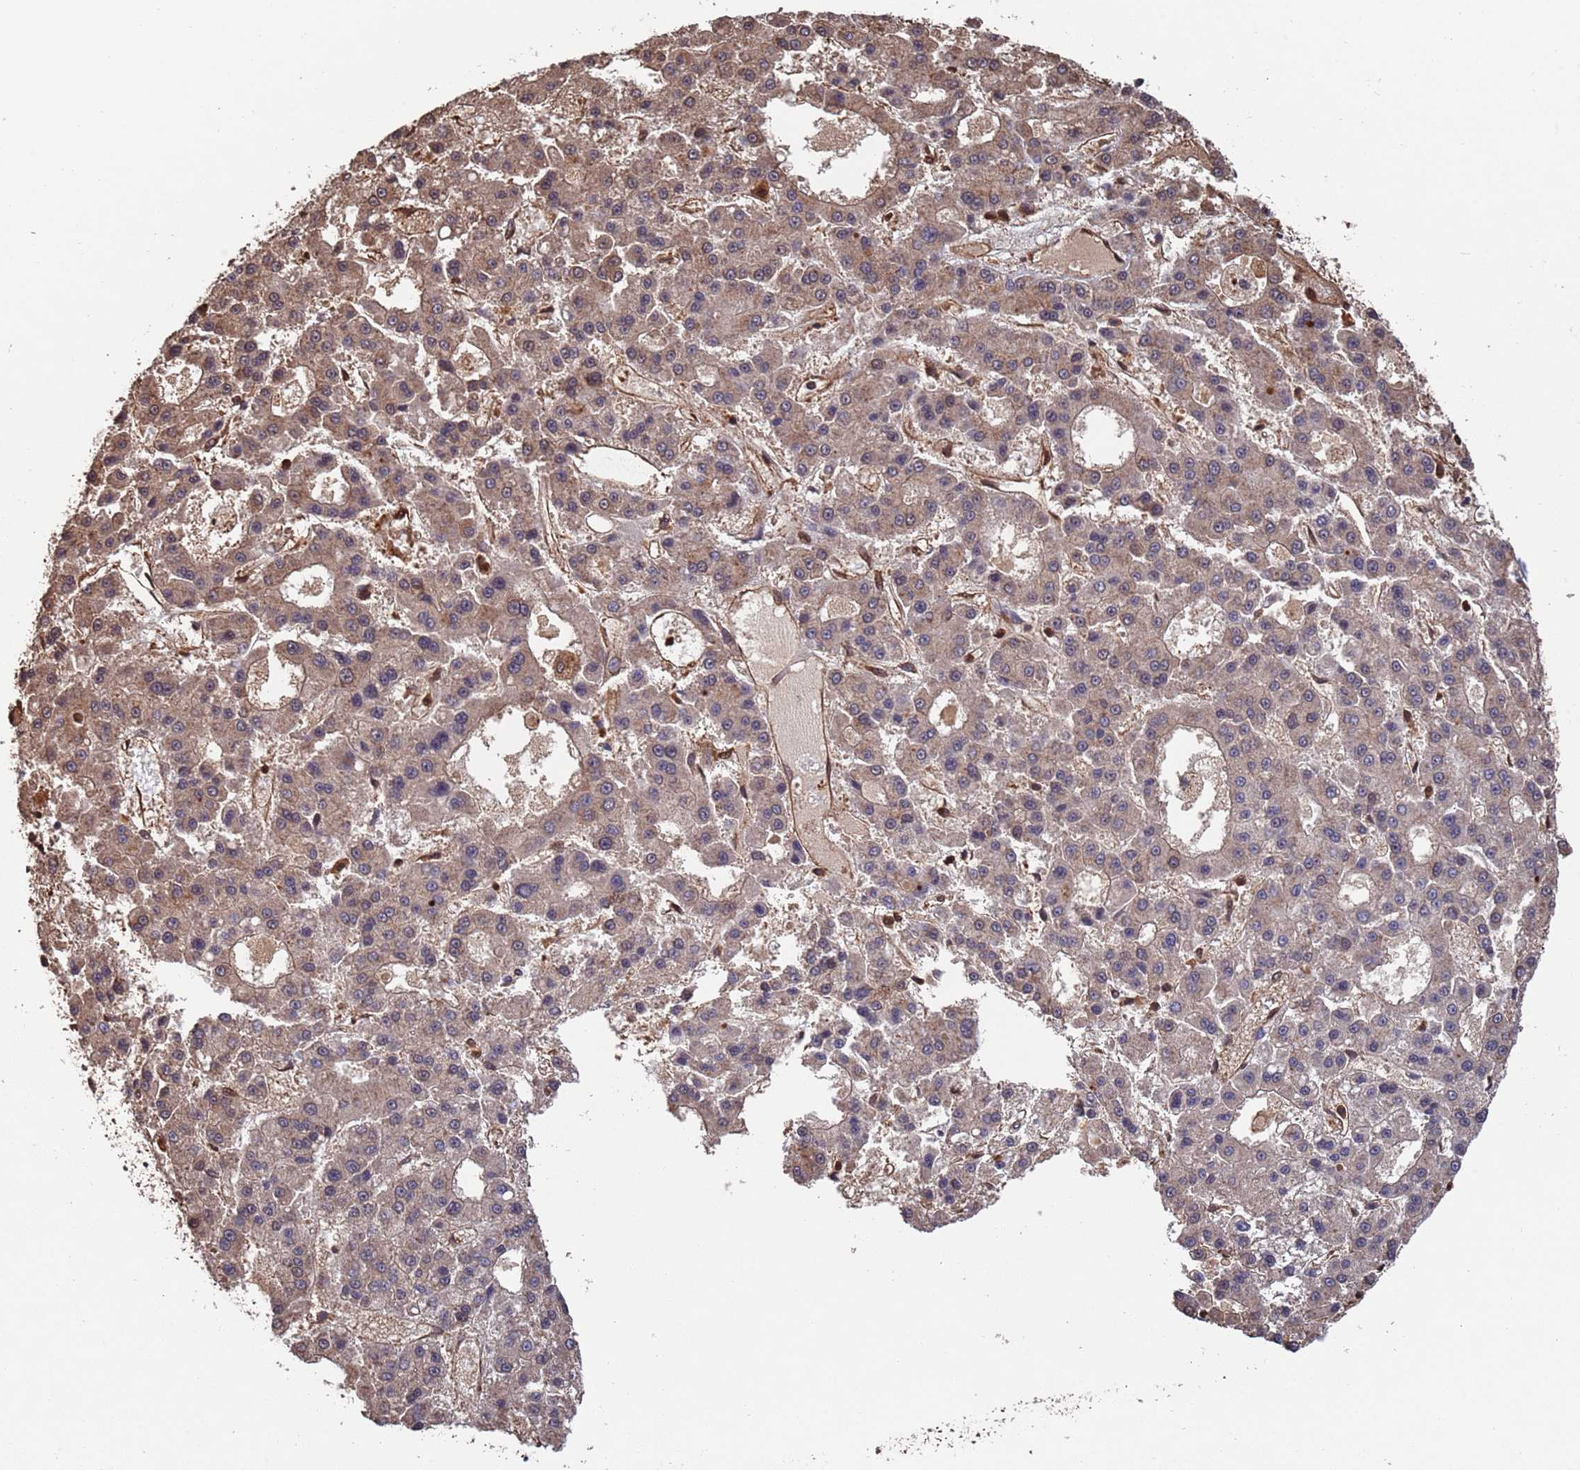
{"staining": {"intensity": "weak", "quantity": "25%-75%", "location": "cytoplasmic/membranous"}, "tissue": "liver cancer", "cell_type": "Tumor cells", "image_type": "cancer", "snomed": [{"axis": "morphology", "description": "Carcinoma, Hepatocellular, NOS"}, {"axis": "topography", "description": "Liver"}], "caption": "This is an image of immunohistochemistry (IHC) staining of hepatocellular carcinoma (liver), which shows weak staining in the cytoplasmic/membranous of tumor cells.", "gene": "SUMO4", "patient": {"sex": "male", "age": 70}}